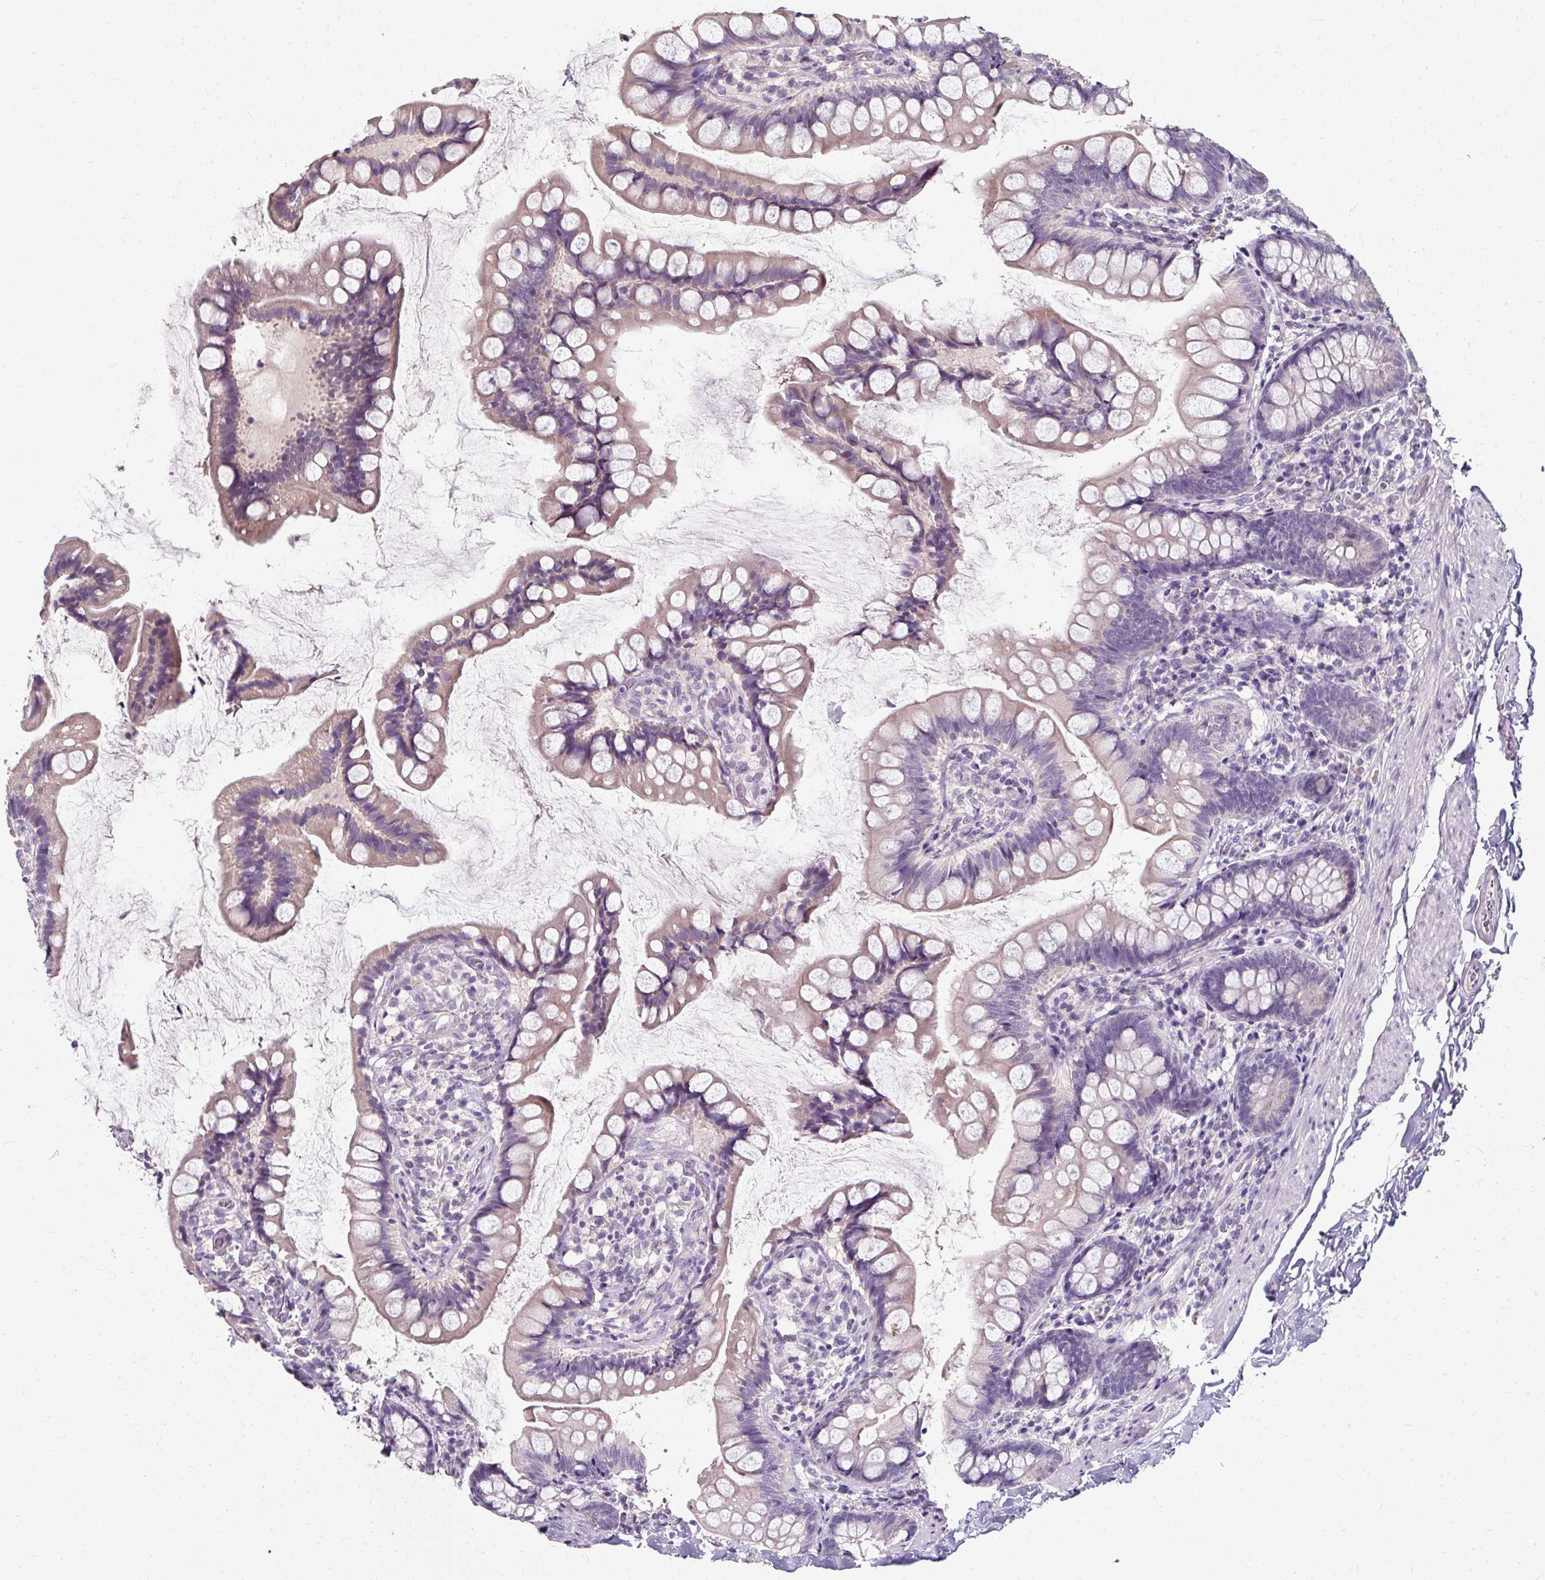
{"staining": {"intensity": "weak", "quantity": "25%-75%", "location": "cytoplasmic/membranous"}, "tissue": "small intestine", "cell_type": "Glandular cells", "image_type": "normal", "snomed": [{"axis": "morphology", "description": "Normal tissue, NOS"}, {"axis": "topography", "description": "Small intestine"}], "caption": "Human small intestine stained for a protein (brown) displays weak cytoplasmic/membranous positive positivity in approximately 25%-75% of glandular cells.", "gene": "KLHL24", "patient": {"sex": "male", "age": 70}}